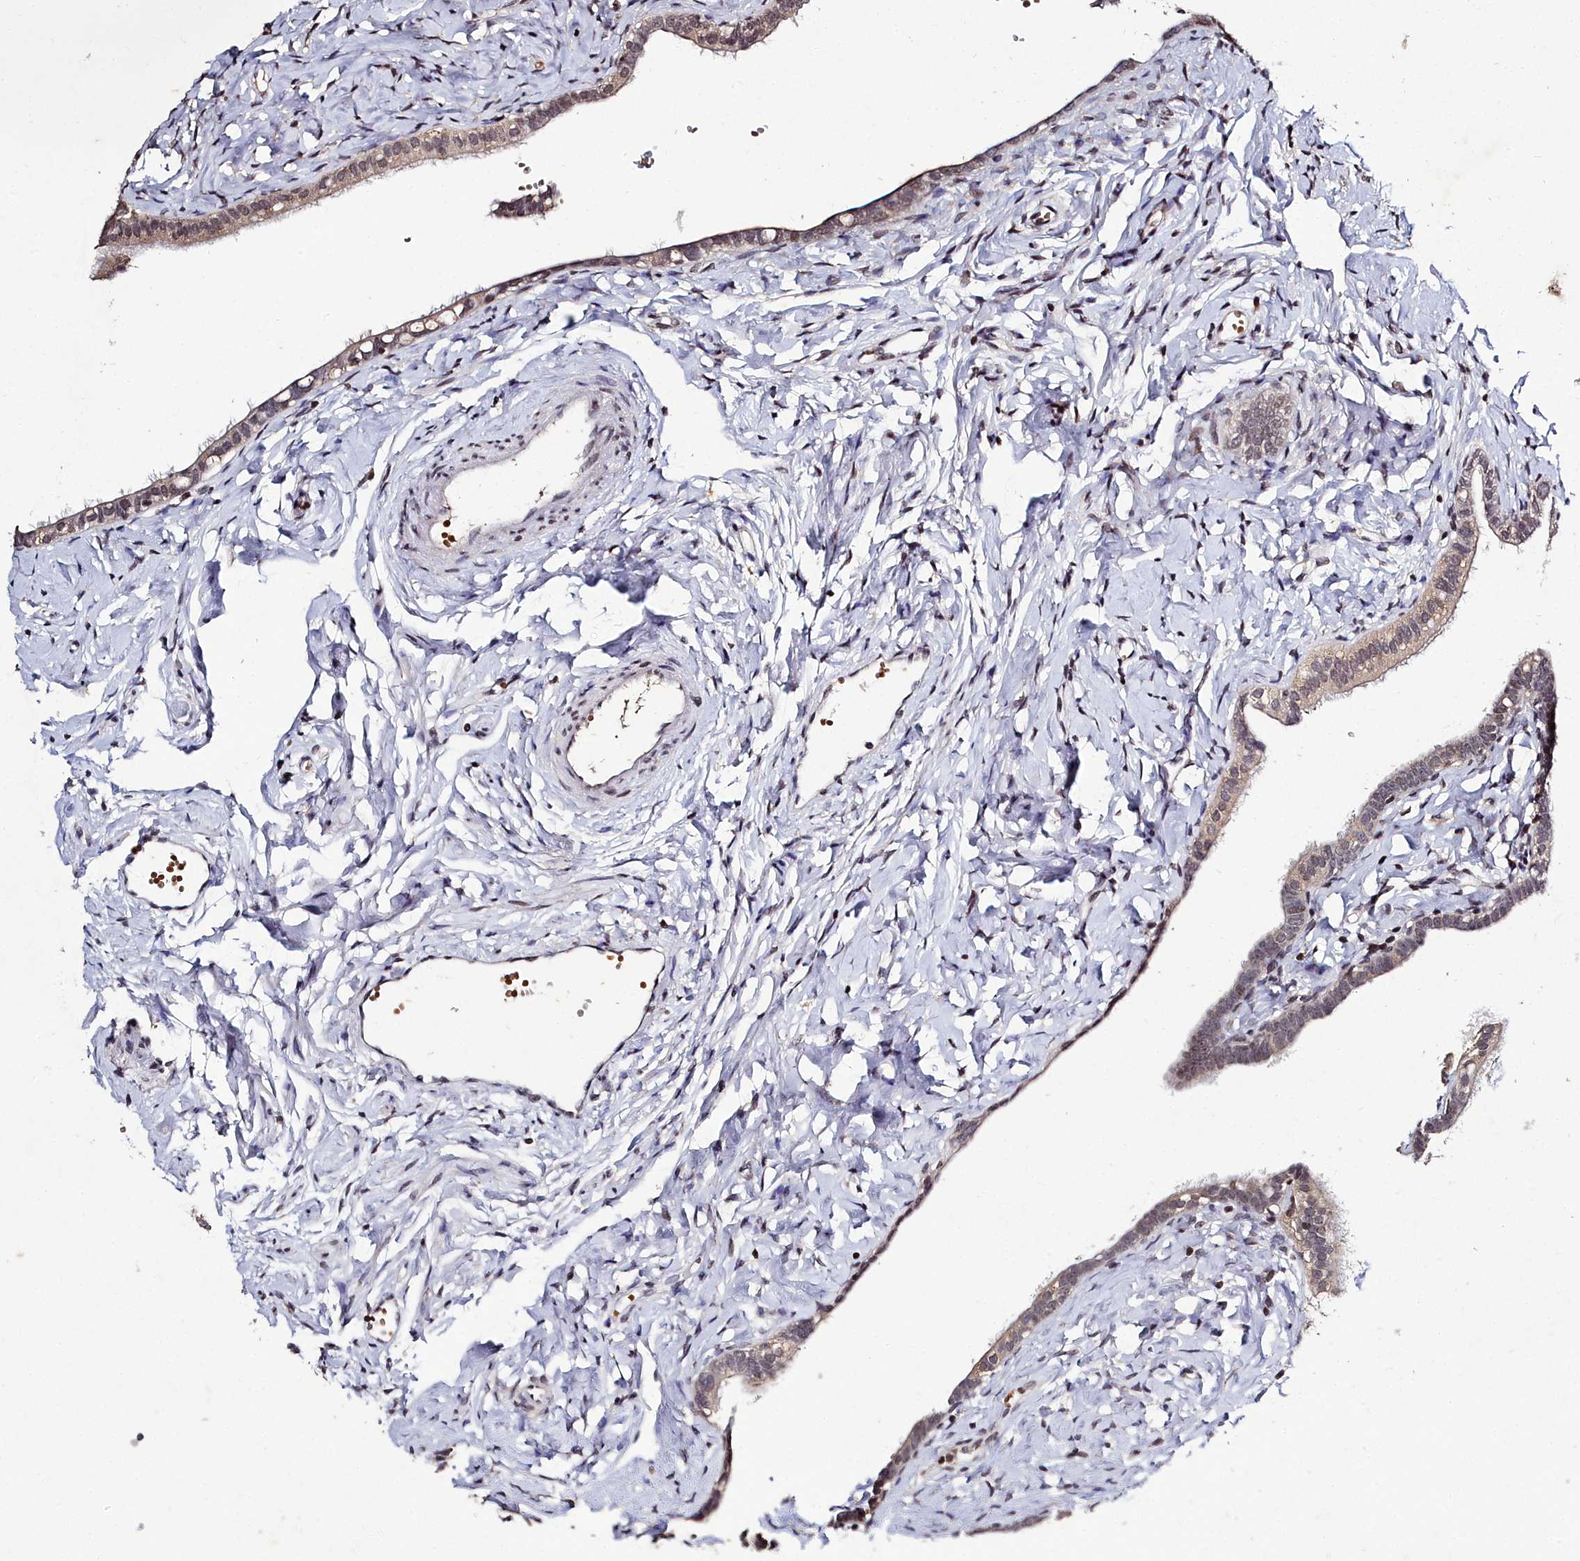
{"staining": {"intensity": "weak", "quantity": "25%-75%", "location": "cytoplasmic/membranous"}, "tissue": "fallopian tube", "cell_type": "Glandular cells", "image_type": "normal", "snomed": [{"axis": "morphology", "description": "Normal tissue, NOS"}, {"axis": "topography", "description": "Fallopian tube"}], "caption": "Immunohistochemical staining of normal human fallopian tube exhibits weak cytoplasmic/membranous protein positivity in about 25%-75% of glandular cells.", "gene": "FZD4", "patient": {"sex": "female", "age": 66}}